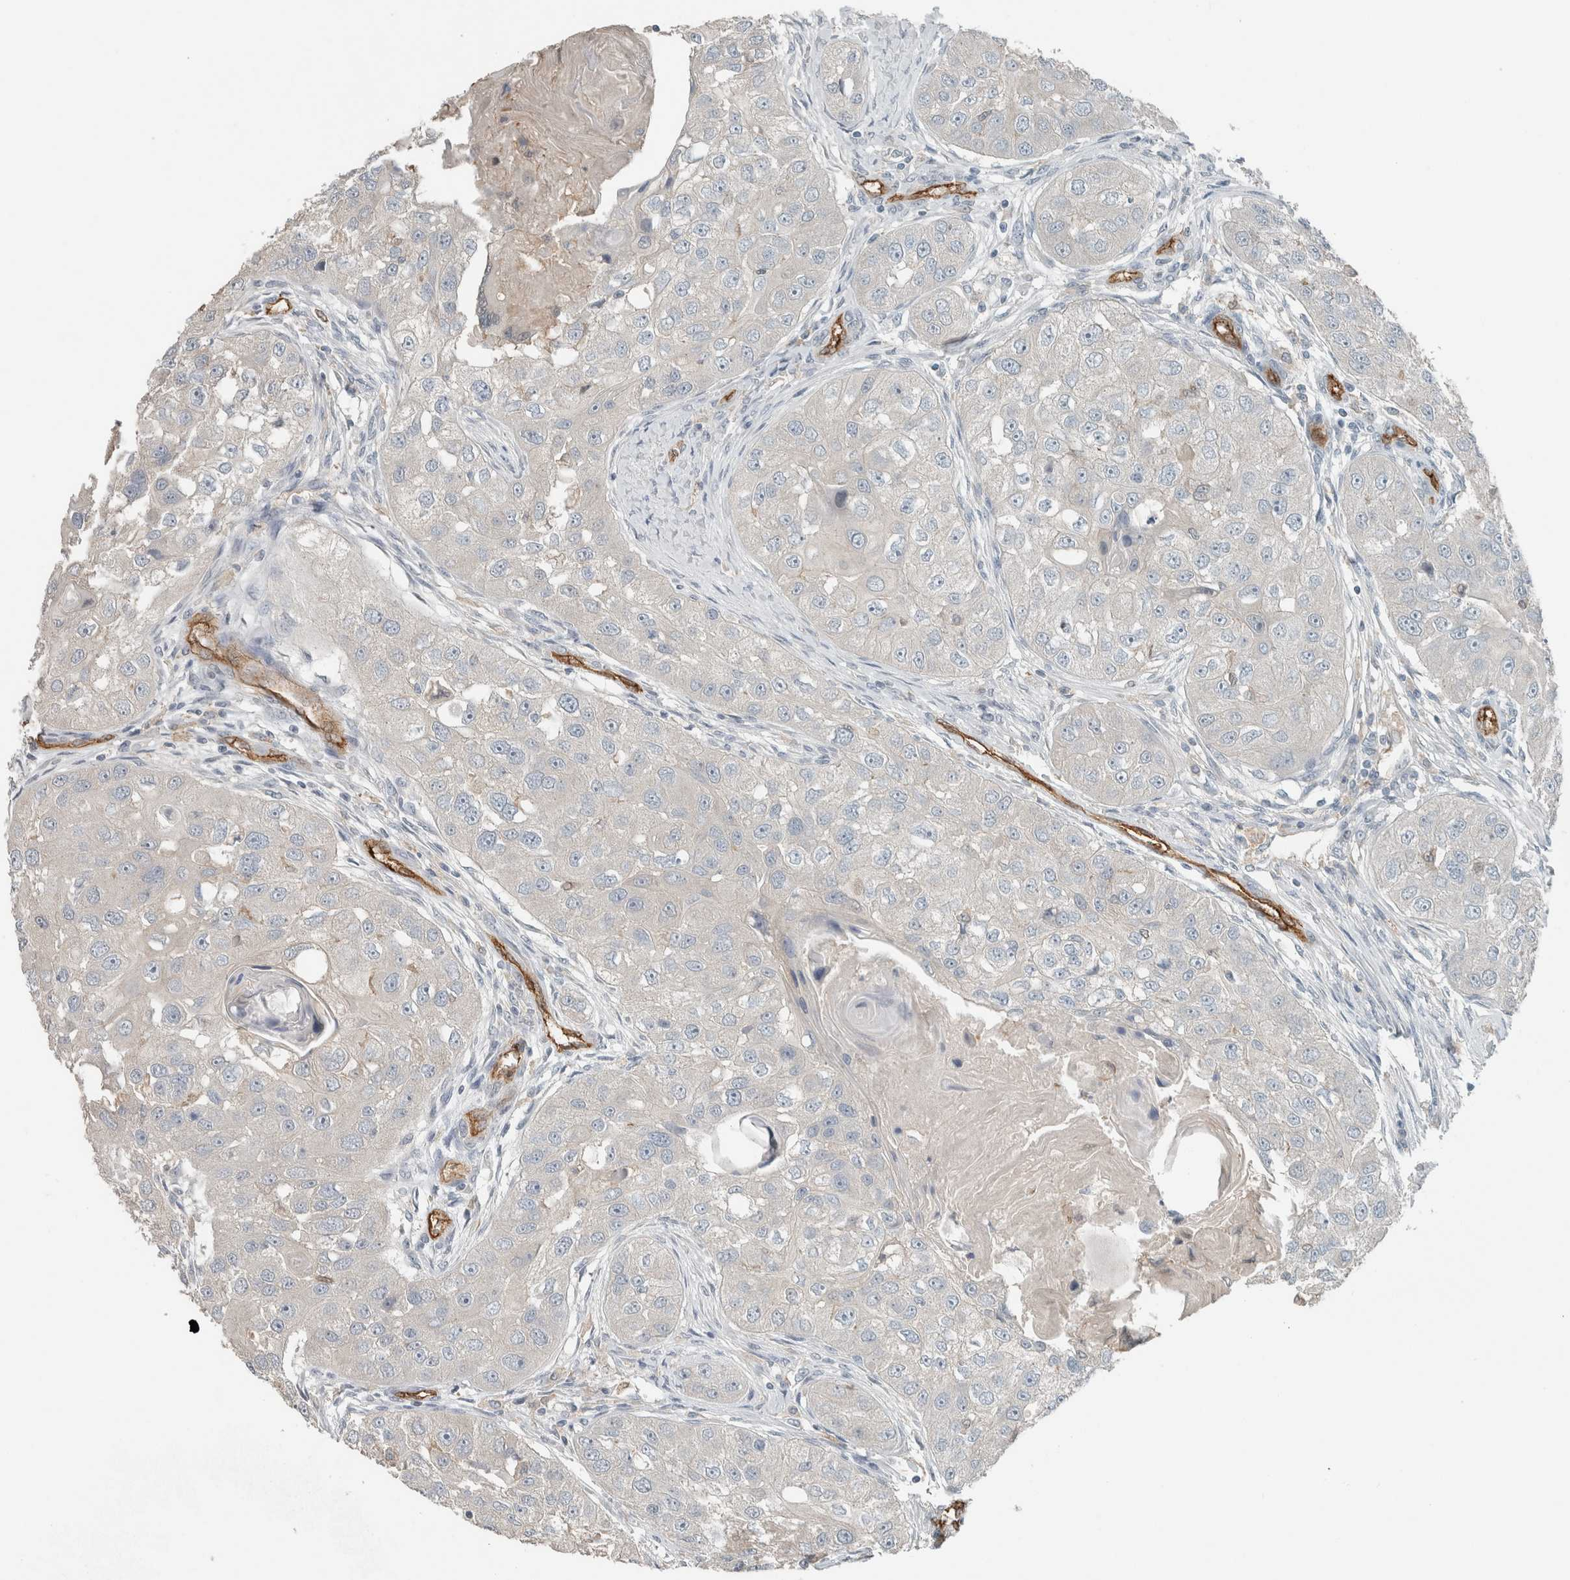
{"staining": {"intensity": "negative", "quantity": "none", "location": "none"}, "tissue": "head and neck cancer", "cell_type": "Tumor cells", "image_type": "cancer", "snomed": [{"axis": "morphology", "description": "Normal tissue, NOS"}, {"axis": "morphology", "description": "Squamous cell carcinoma, NOS"}, {"axis": "topography", "description": "Skeletal muscle"}, {"axis": "topography", "description": "Head-Neck"}], "caption": "Tumor cells are negative for protein expression in human squamous cell carcinoma (head and neck).", "gene": "SCIN", "patient": {"sex": "male", "age": 51}}